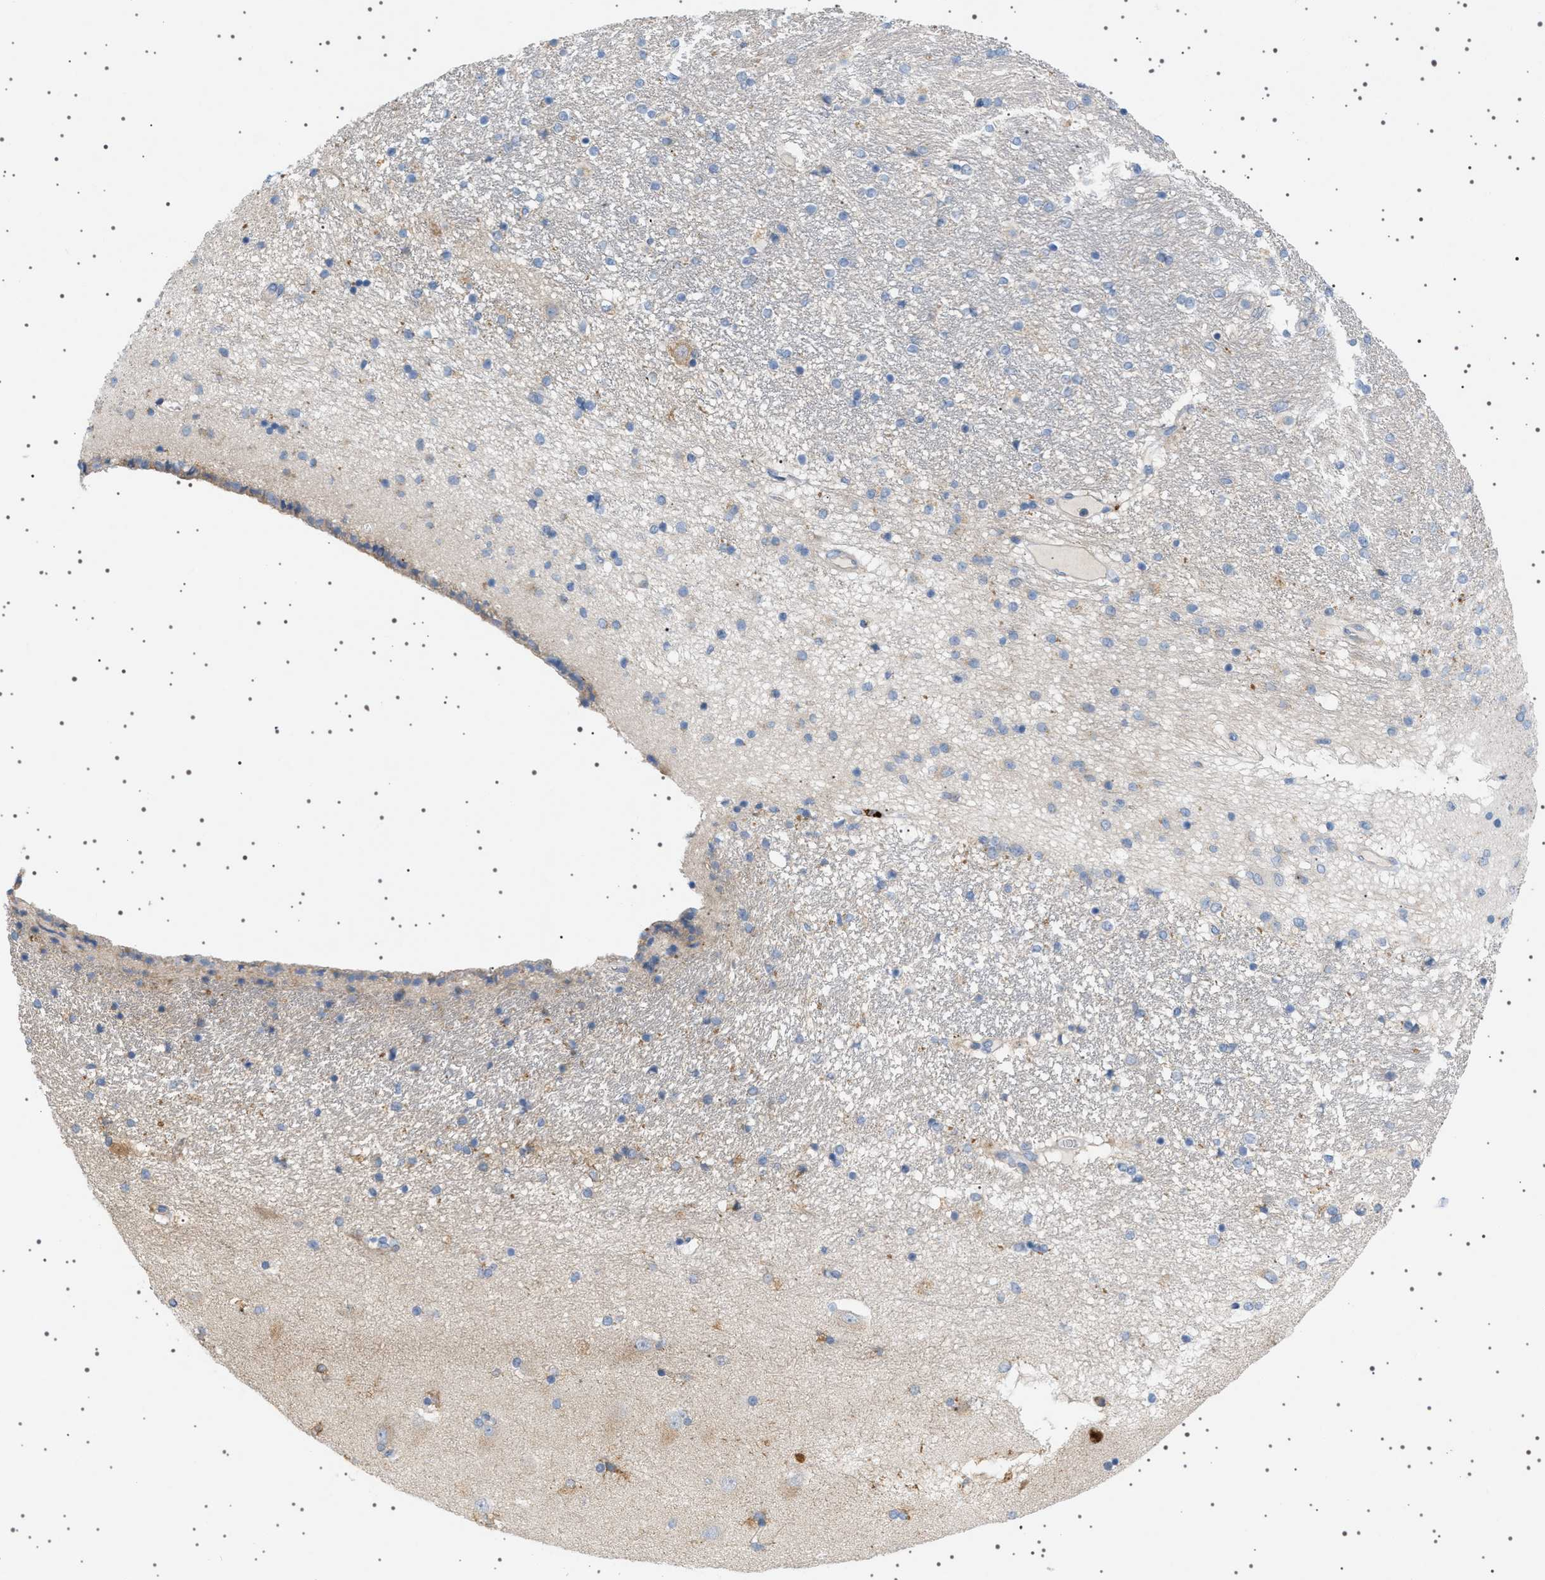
{"staining": {"intensity": "negative", "quantity": "none", "location": "none"}, "tissue": "hippocampus", "cell_type": "Glial cells", "image_type": "normal", "snomed": [{"axis": "morphology", "description": "Normal tissue, NOS"}, {"axis": "topography", "description": "Hippocampus"}], "caption": "Glial cells show no significant positivity in normal hippocampus. Nuclei are stained in blue.", "gene": "ADCY10", "patient": {"sex": "female", "age": 54}}